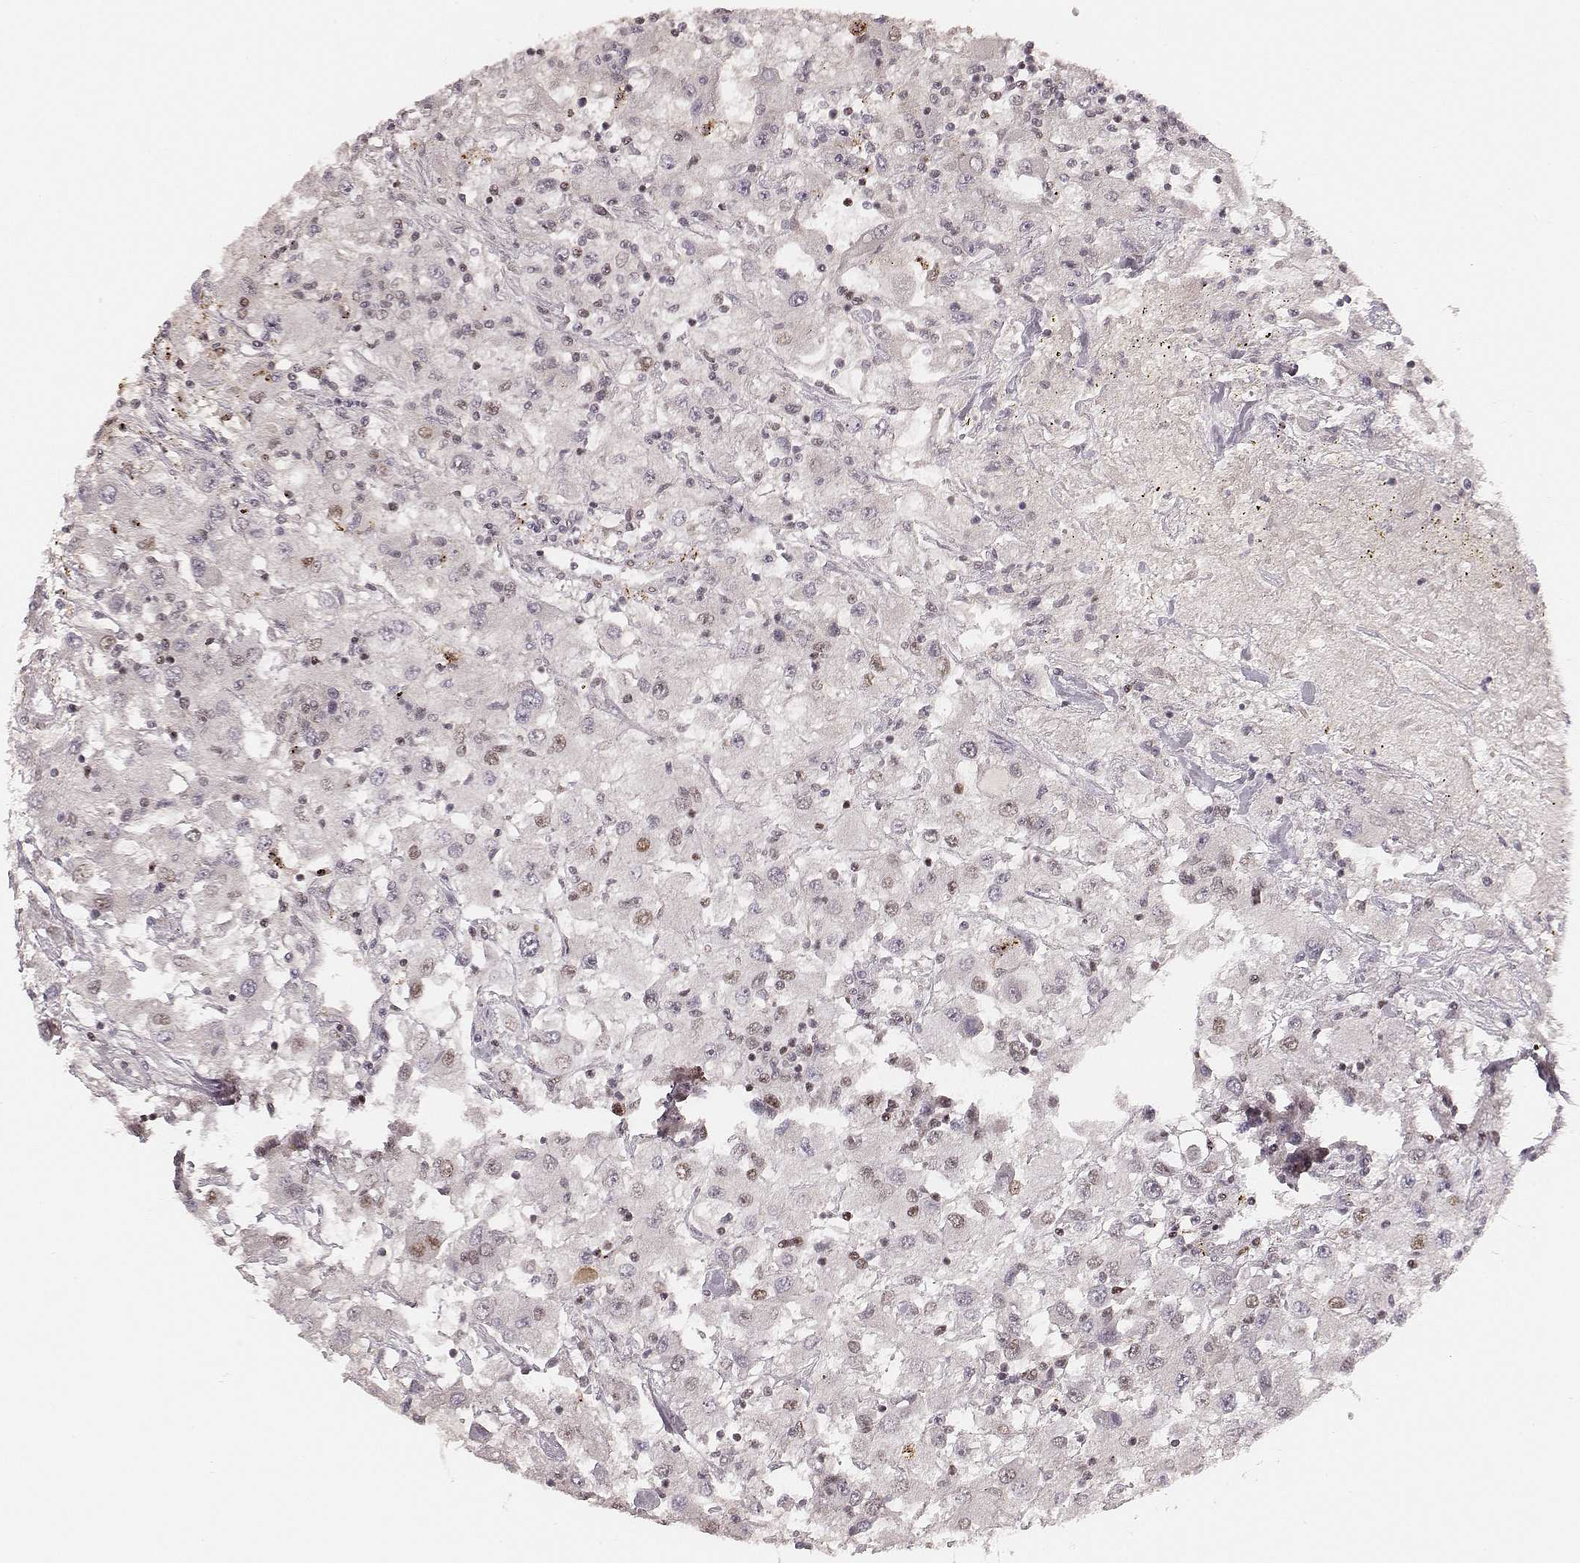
{"staining": {"intensity": "moderate", "quantity": "<25%", "location": "nuclear"}, "tissue": "renal cancer", "cell_type": "Tumor cells", "image_type": "cancer", "snomed": [{"axis": "morphology", "description": "Adenocarcinoma, NOS"}, {"axis": "topography", "description": "Kidney"}], "caption": "Renal adenocarcinoma tissue exhibits moderate nuclear staining in approximately <25% of tumor cells, visualized by immunohistochemistry.", "gene": "HNRNPC", "patient": {"sex": "female", "age": 67}}